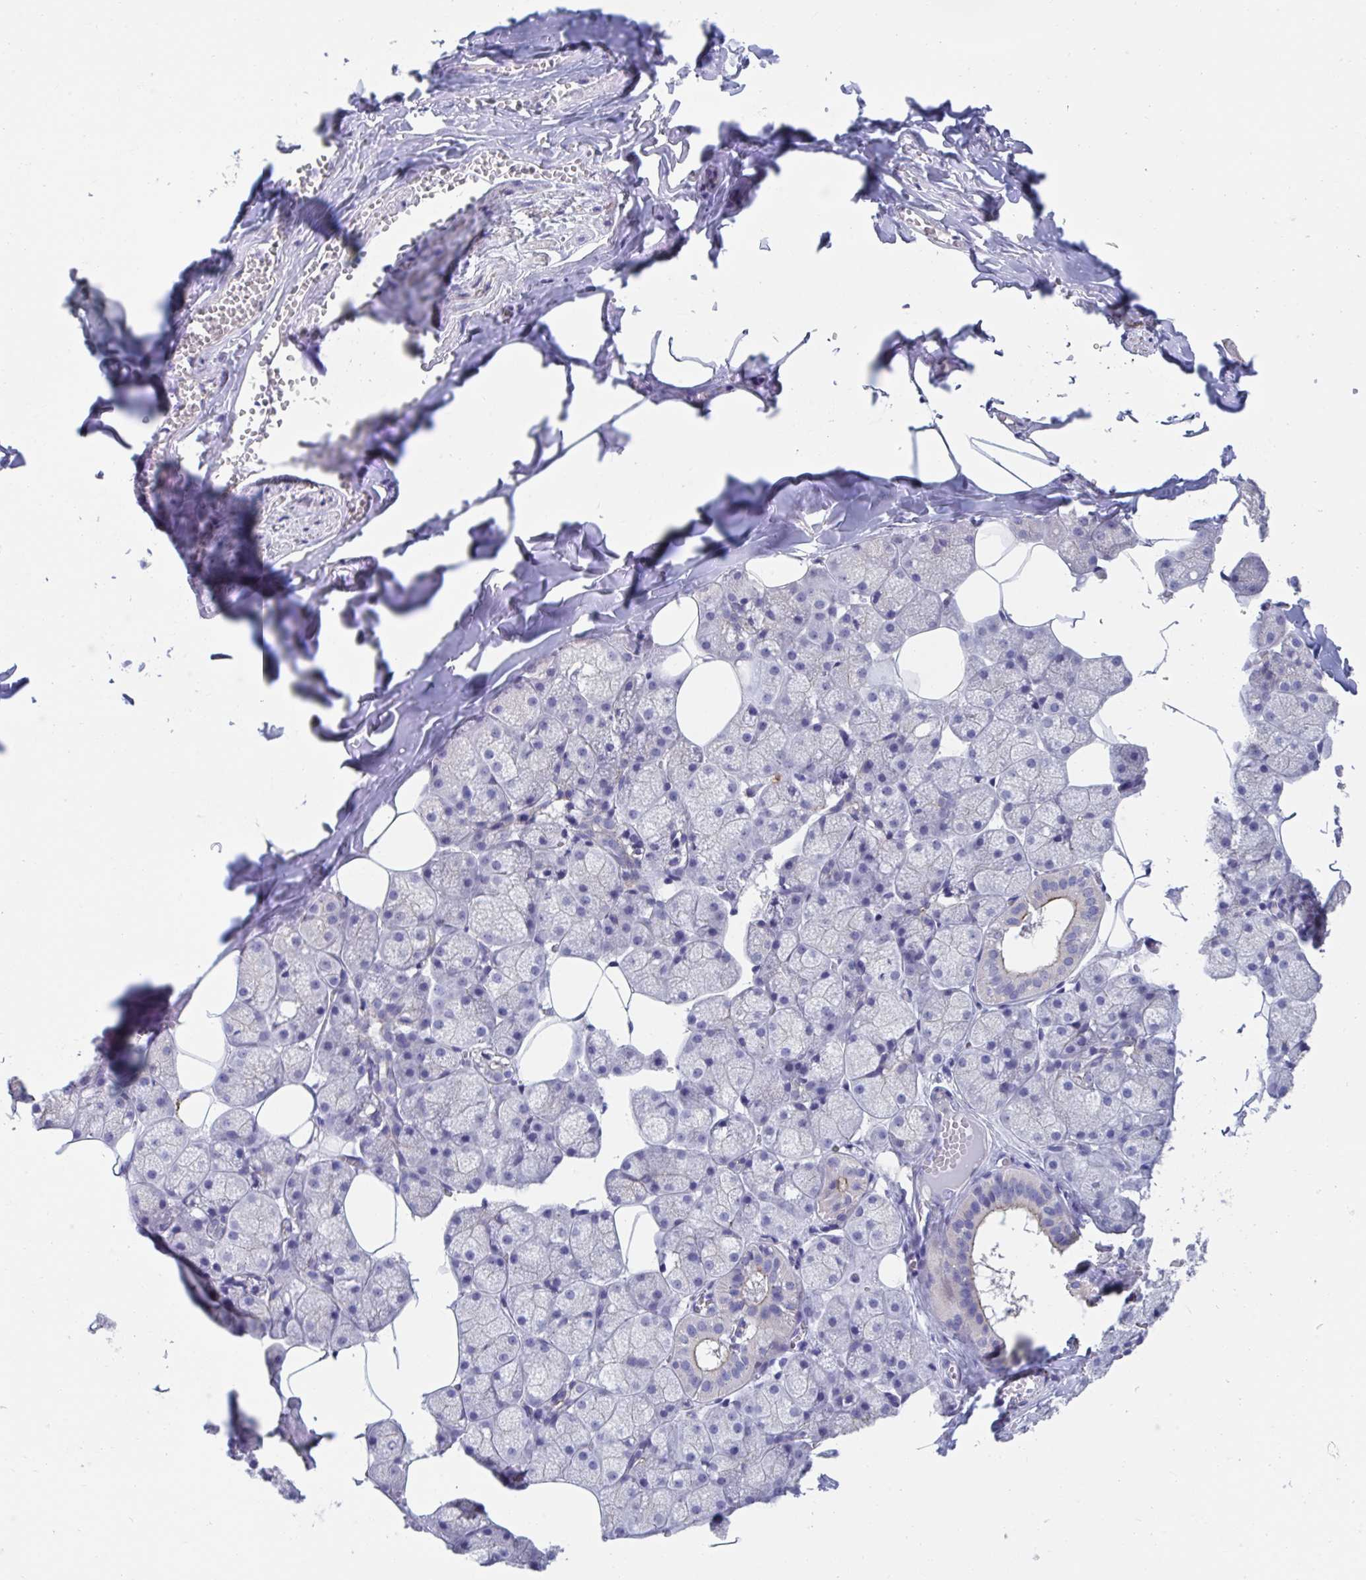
{"staining": {"intensity": "moderate", "quantity": "<25%", "location": "cytoplasmic/membranous"}, "tissue": "salivary gland", "cell_type": "Glandular cells", "image_type": "normal", "snomed": [{"axis": "morphology", "description": "Normal tissue, NOS"}, {"axis": "topography", "description": "Salivary gland"}, {"axis": "topography", "description": "Peripheral nerve tissue"}], "caption": "High-power microscopy captured an immunohistochemistry (IHC) histopathology image of normal salivary gland, revealing moderate cytoplasmic/membranous expression in about <25% of glandular cells.", "gene": "GPR162", "patient": {"sex": "male", "age": 38}}